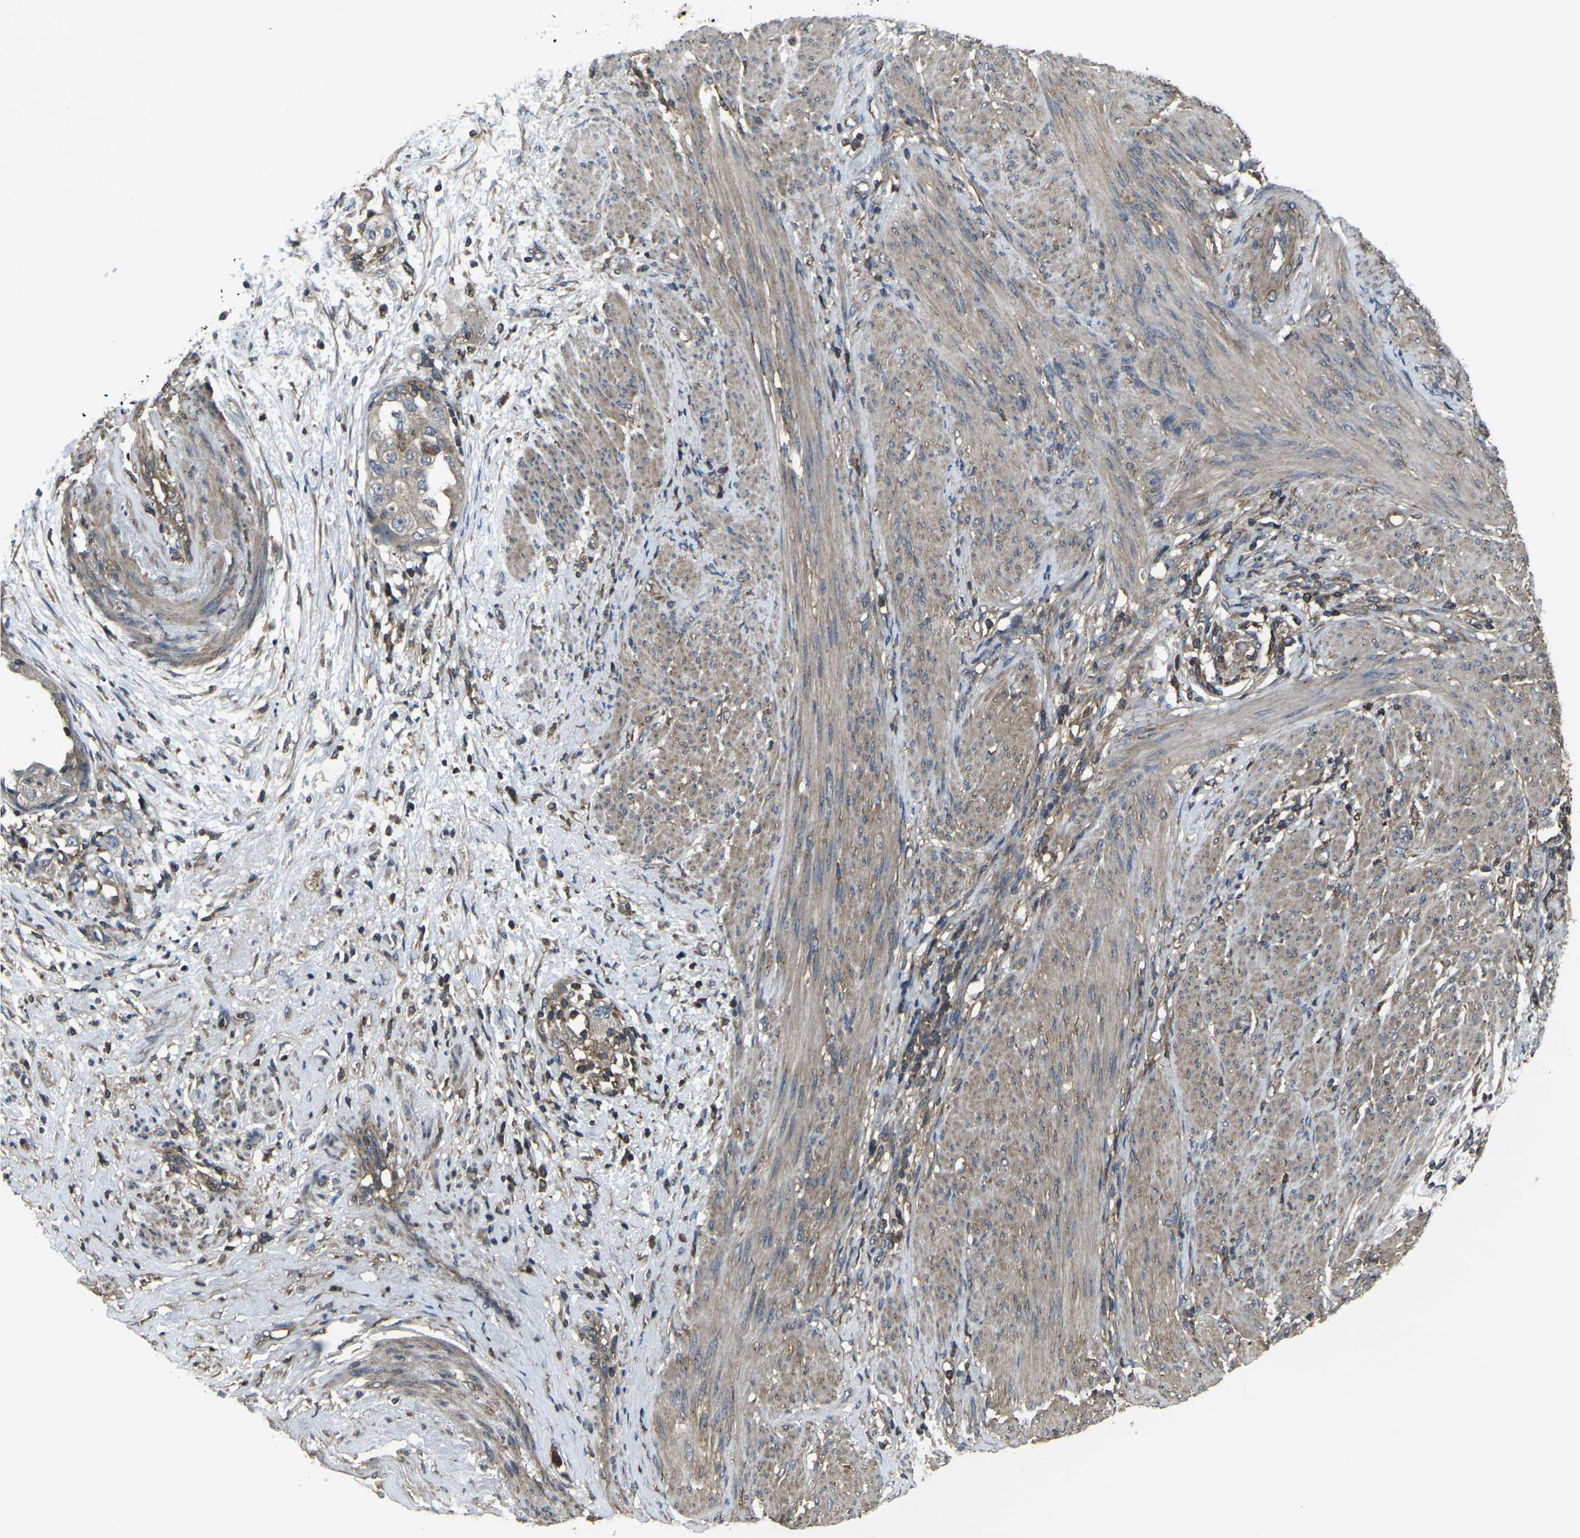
{"staining": {"intensity": "weak", "quantity": ">75%", "location": "cytoplasmic/membranous"}, "tissue": "endometrial cancer", "cell_type": "Tumor cells", "image_type": "cancer", "snomed": [{"axis": "morphology", "description": "Adenocarcinoma, NOS"}, {"axis": "topography", "description": "Endometrium"}], "caption": "IHC staining of endometrial adenocarcinoma, which shows low levels of weak cytoplasmic/membranous expression in approximately >75% of tumor cells indicating weak cytoplasmic/membranous protein expression. The staining was performed using DAB (brown) for protein detection and nuclei were counterstained in hematoxylin (blue).", "gene": "PRKACB", "patient": {"sex": "female", "age": 85}}